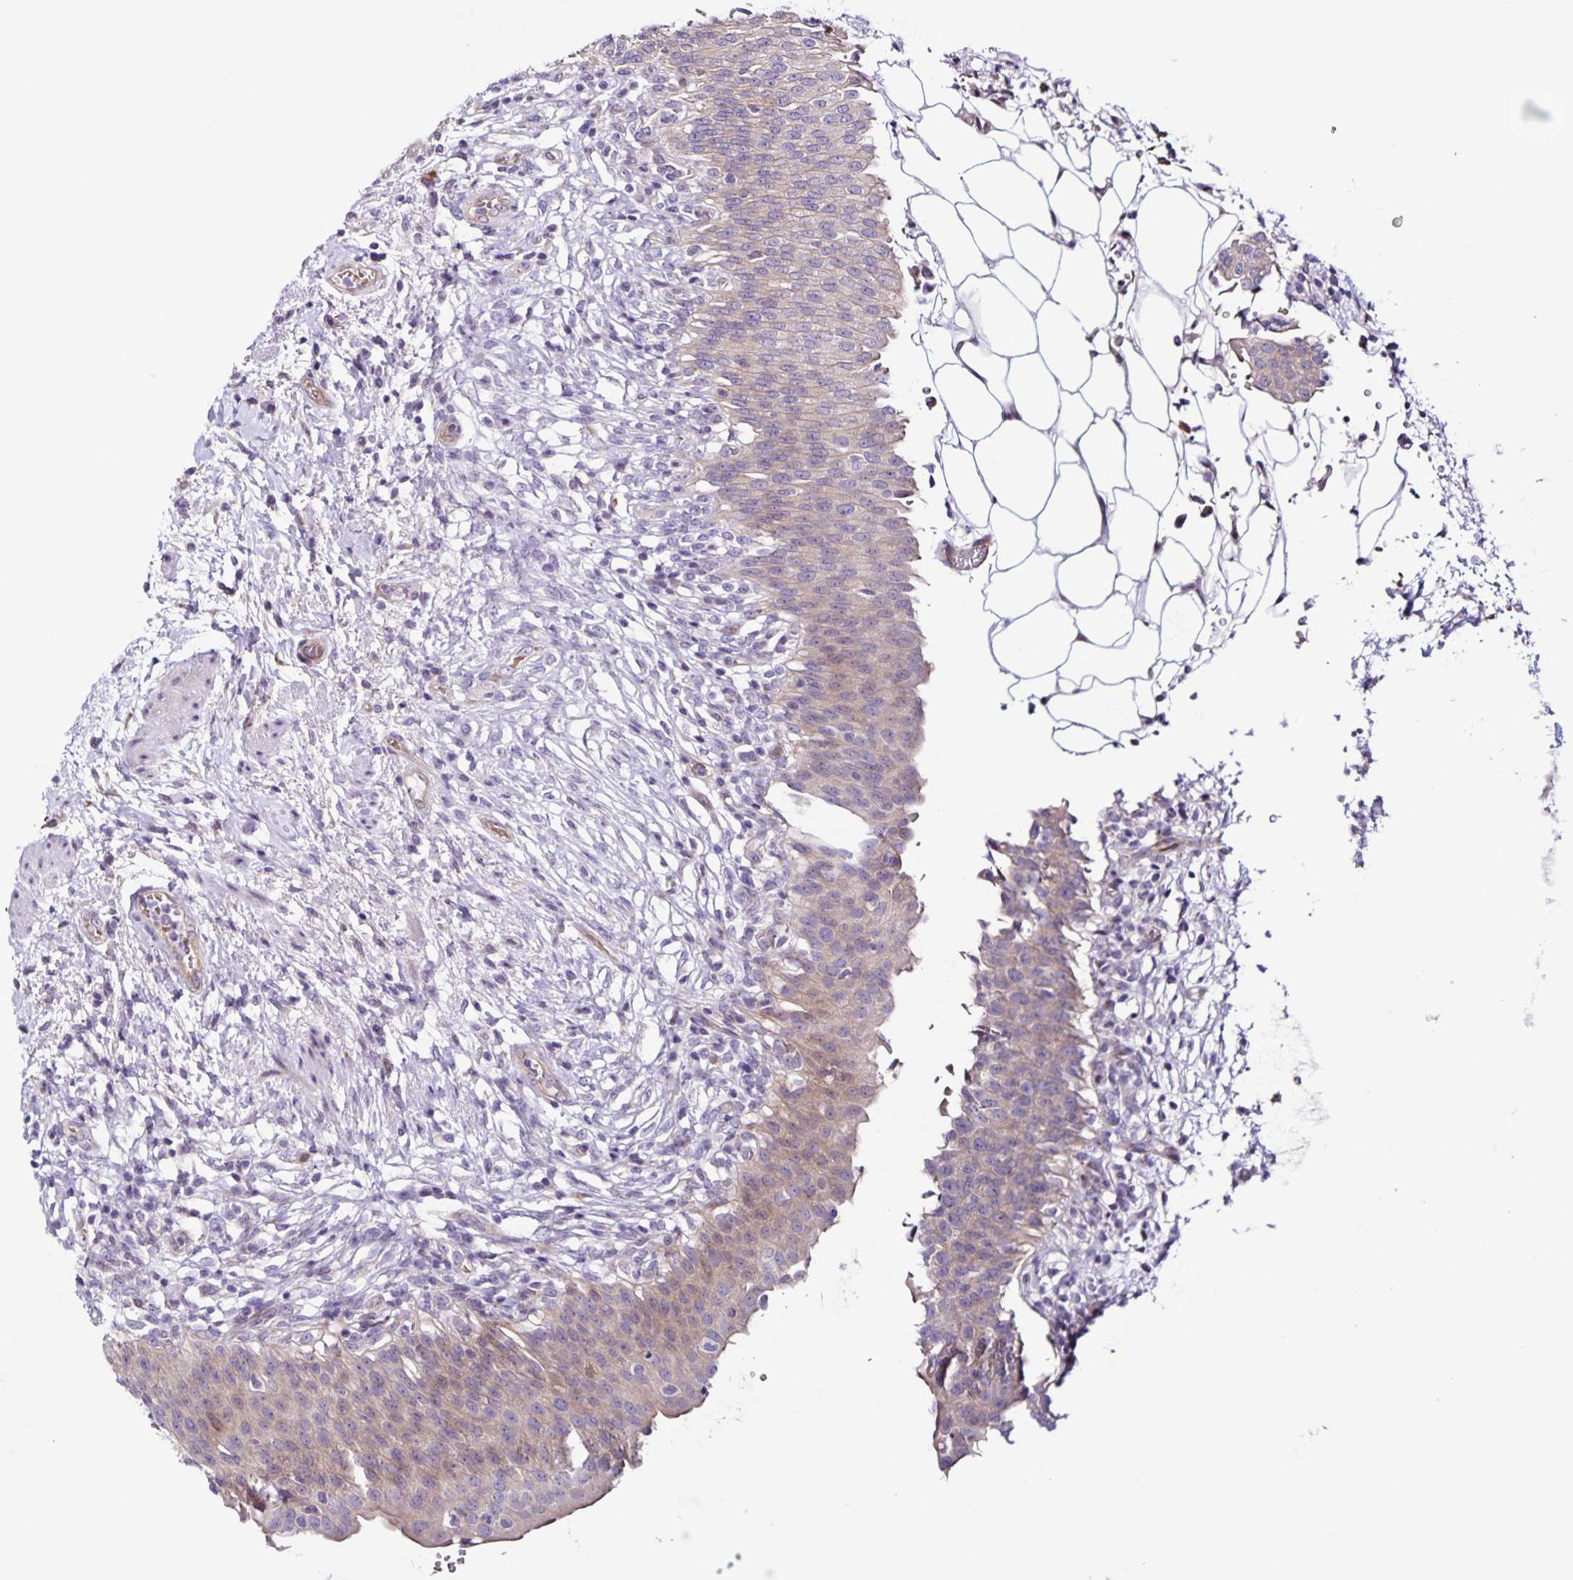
{"staining": {"intensity": "weak", "quantity": "<25%", "location": "cytoplasmic/membranous"}, "tissue": "urinary bladder", "cell_type": "Urothelial cells", "image_type": "normal", "snomed": [{"axis": "morphology", "description": "Normal tissue, NOS"}, {"axis": "topography", "description": "Urinary bladder"}, {"axis": "topography", "description": "Peripheral nerve tissue"}], "caption": "A high-resolution histopathology image shows immunohistochemistry staining of benign urinary bladder, which exhibits no significant positivity in urothelial cells.", "gene": "RNFT2", "patient": {"sex": "female", "age": 60}}